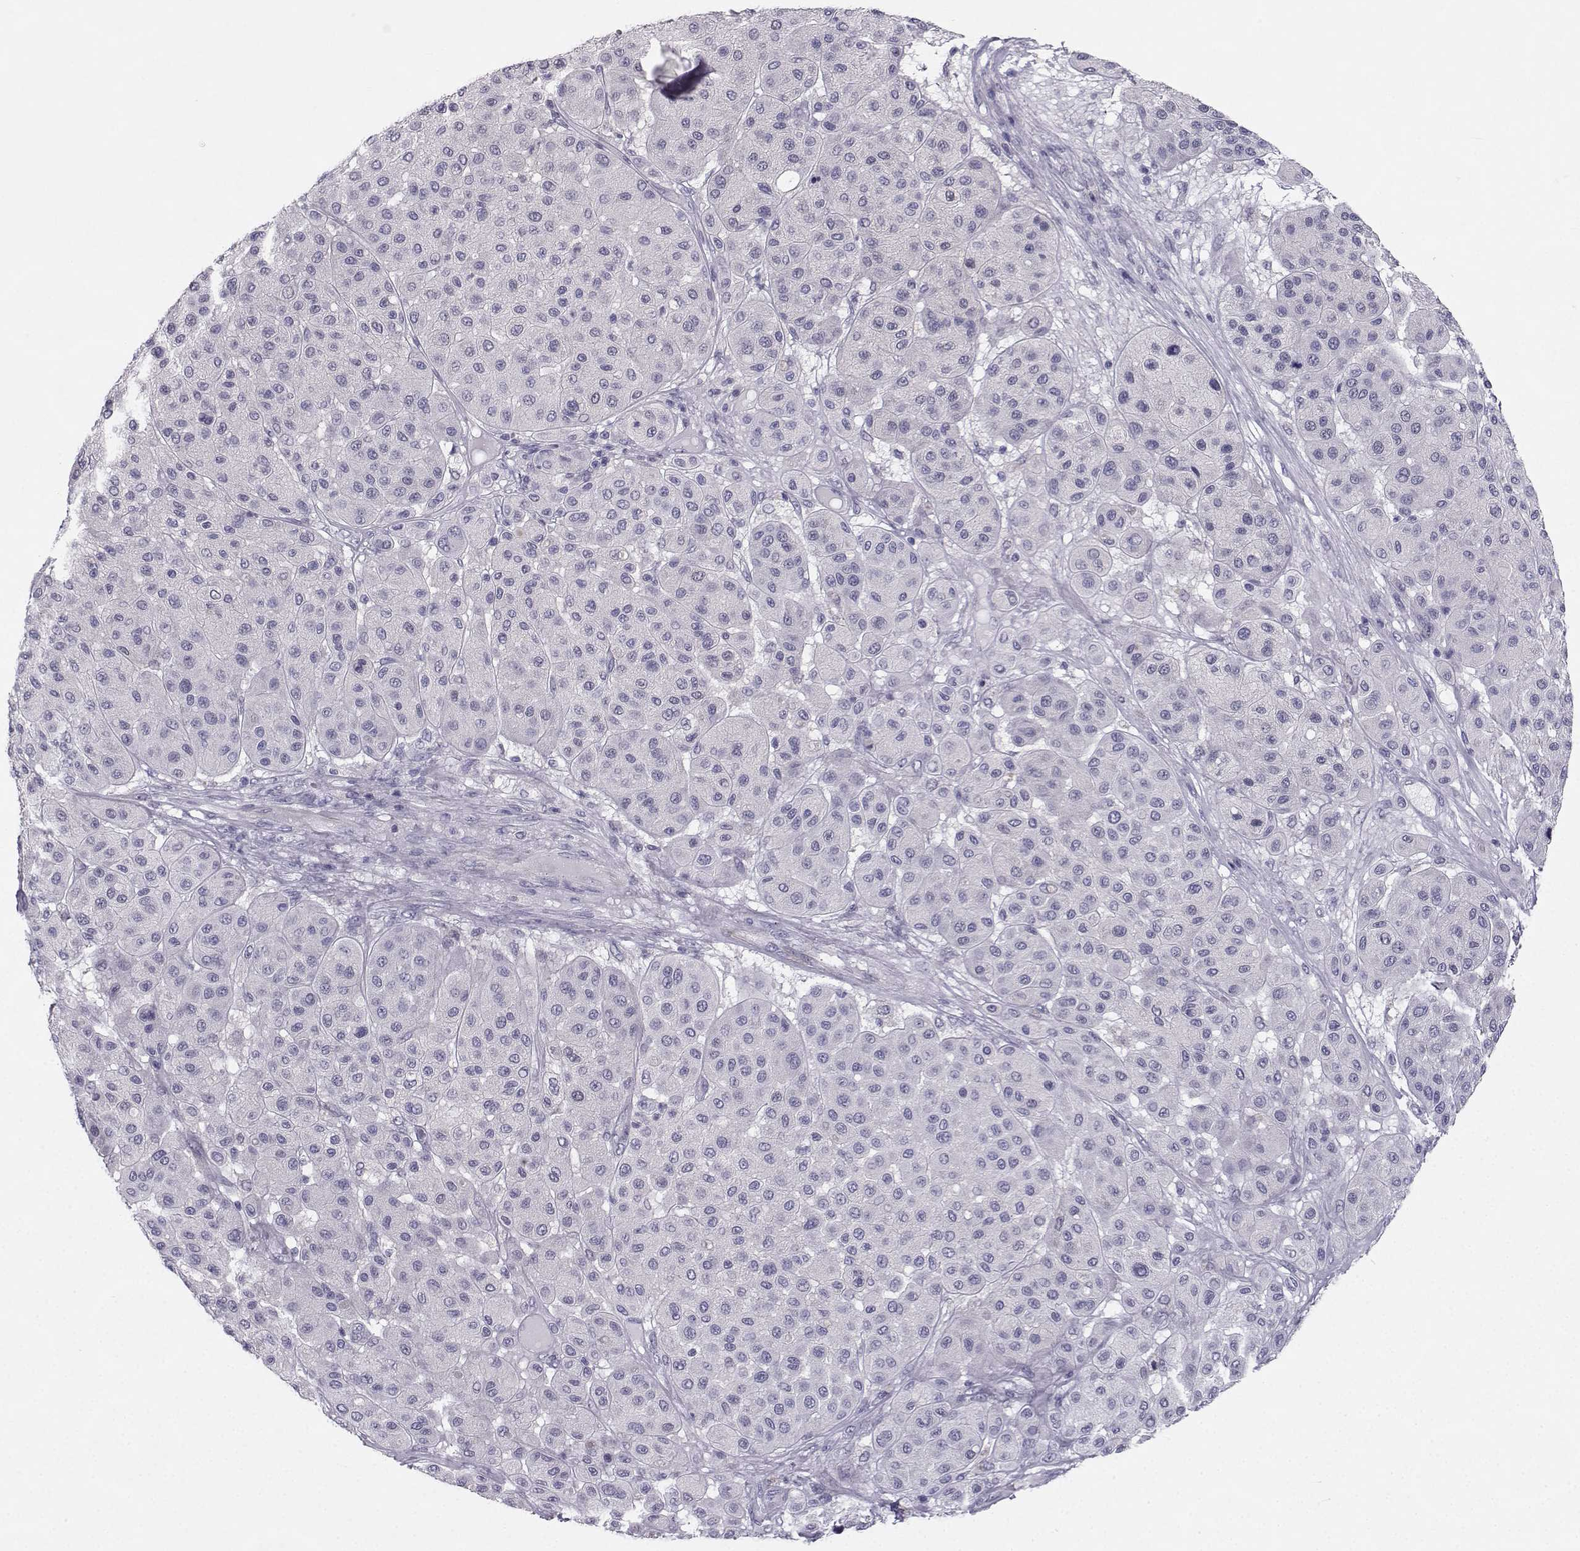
{"staining": {"intensity": "negative", "quantity": "none", "location": "none"}, "tissue": "melanoma", "cell_type": "Tumor cells", "image_type": "cancer", "snomed": [{"axis": "morphology", "description": "Malignant melanoma, Metastatic site"}, {"axis": "topography", "description": "Smooth muscle"}], "caption": "This is an IHC micrograph of malignant melanoma (metastatic site). There is no staining in tumor cells.", "gene": "SYCE1", "patient": {"sex": "male", "age": 41}}